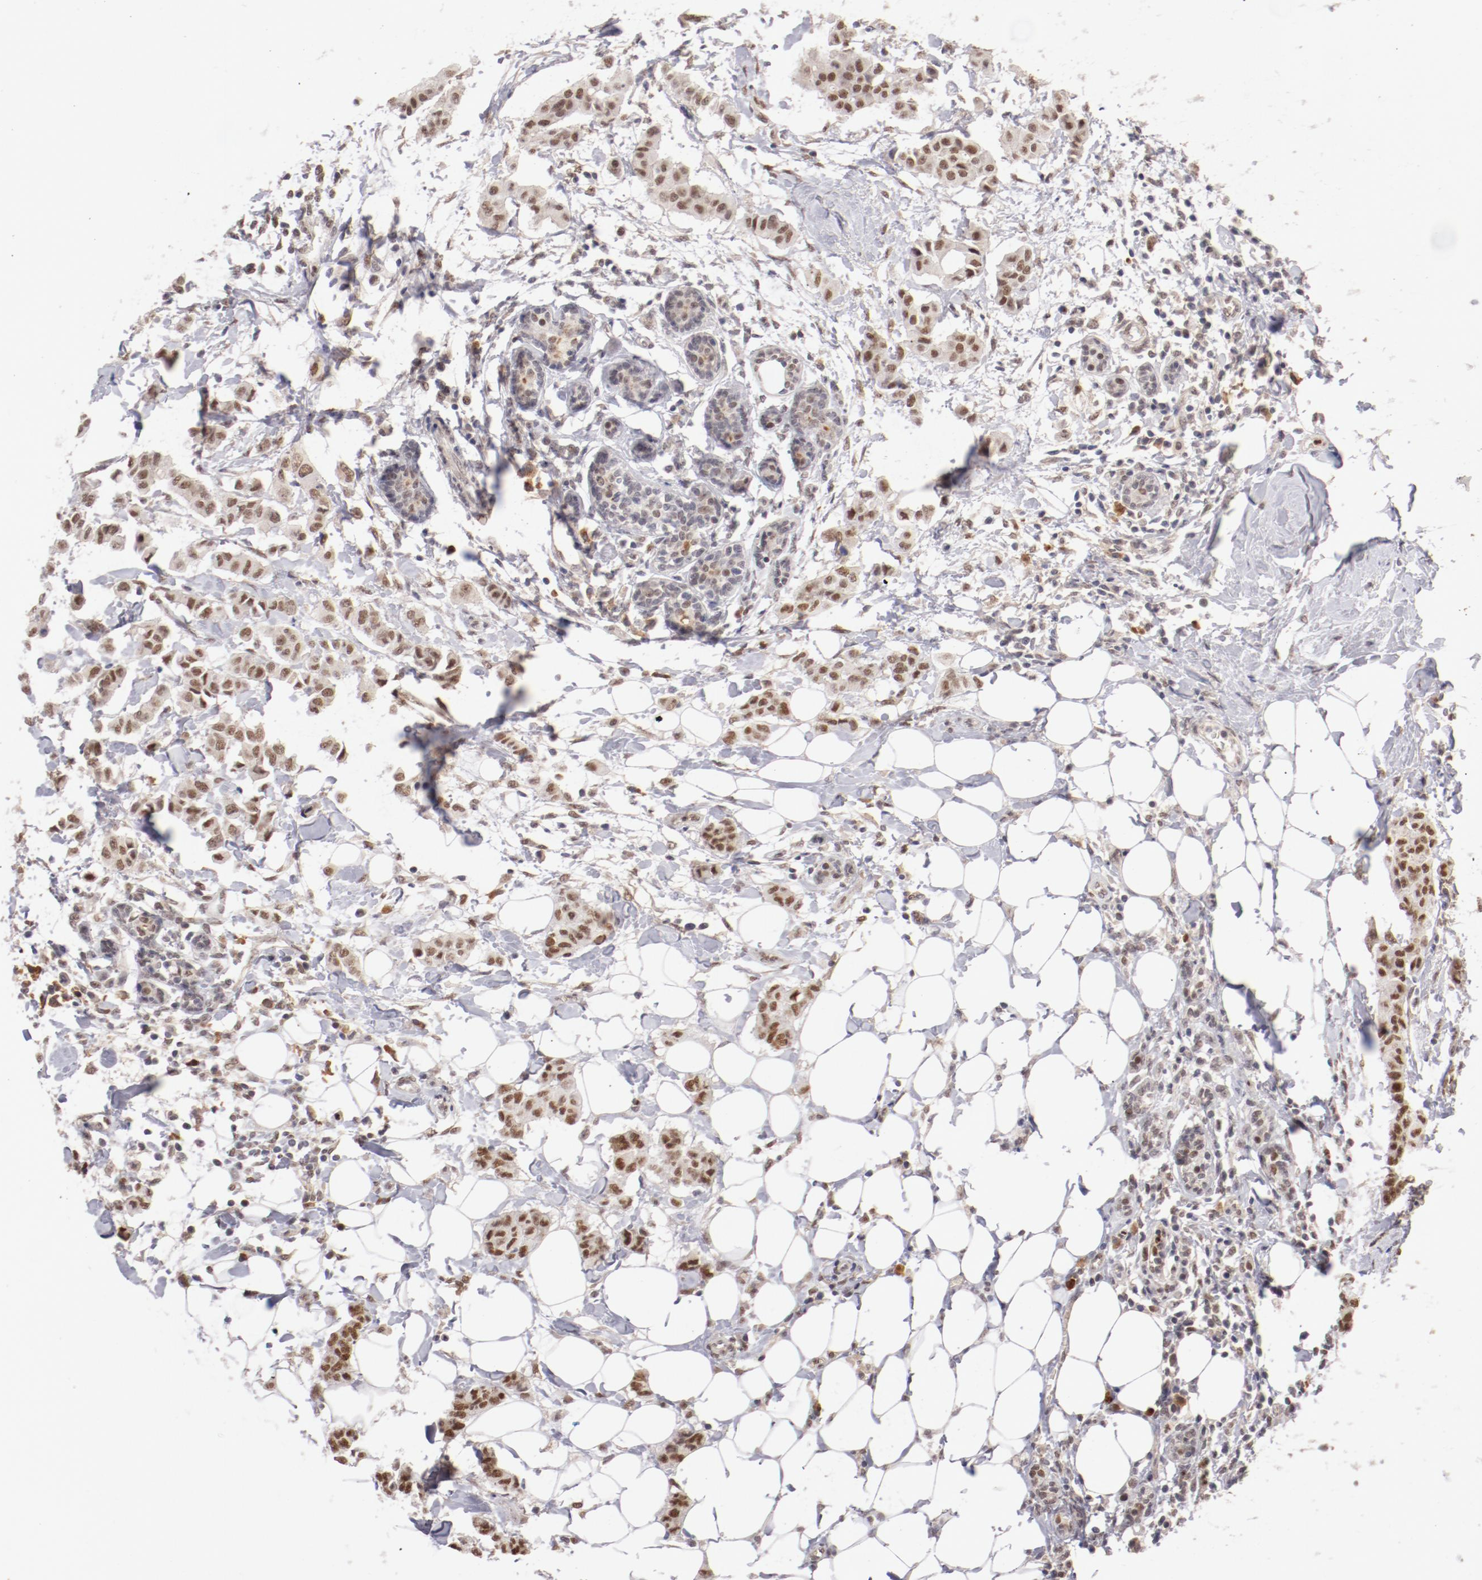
{"staining": {"intensity": "moderate", "quantity": ">75%", "location": "nuclear"}, "tissue": "breast cancer", "cell_type": "Tumor cells", "image_type": "cancer", "snomed": [{"axis": "morphology", "description": "Duct carcinoma"}, {"axis": "topography", "description": "Breast"}], "caption": "Protein expression analysis of human breast cancer reveals moderate nuclear positivity in approximately >75% of tumor cells. The protein of interest is shown in brown color, while the nuclei are stained blue.", "gene": "NFE2", "patient": {"sex": "female", "age": 40}}